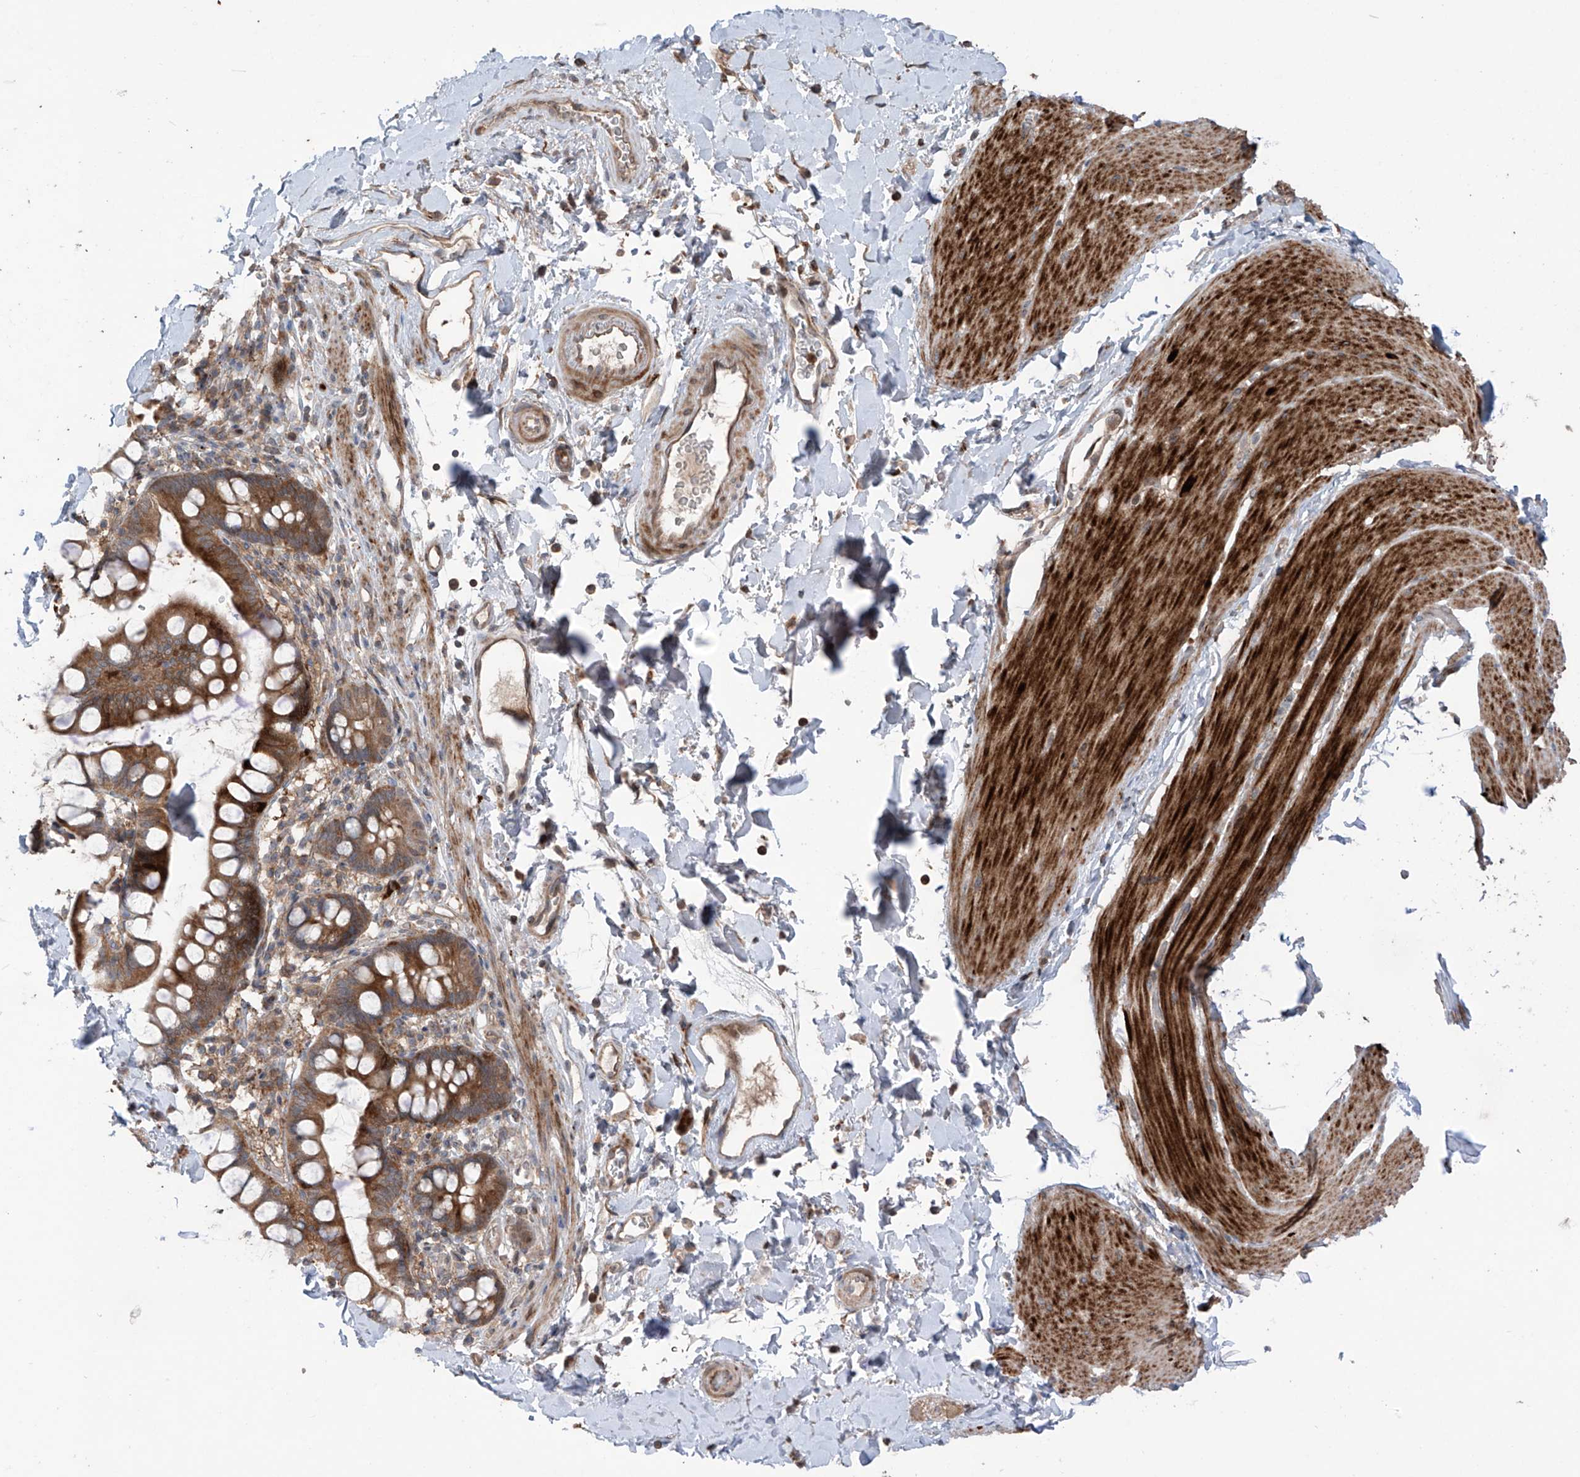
{"staining": {"intensity": "strong", "quantity": "25%-75%", "location": "cytoplasmic/membranous"}, "tissue": "smooth muscle", "cell_type": "Smooth muscle cells", "image_type": "normal", "snomed": [{"axis": "morphology", "description": "Normal tissue, NOS"}, {"axis": "topography", "description": "Smooth muscle"}, {"axis": "topography", "description": "Small intestine"}], "caption": "IHC micrograph of normal human smooth muscle stained for a protein (brown), which demonstrates high levels of strong cytoplasmic/membranous expression in approximately 25%-75% of smooth muscle cells.", "gene": "SAMD3", "patient": {"sex": "female", "age": 84}}